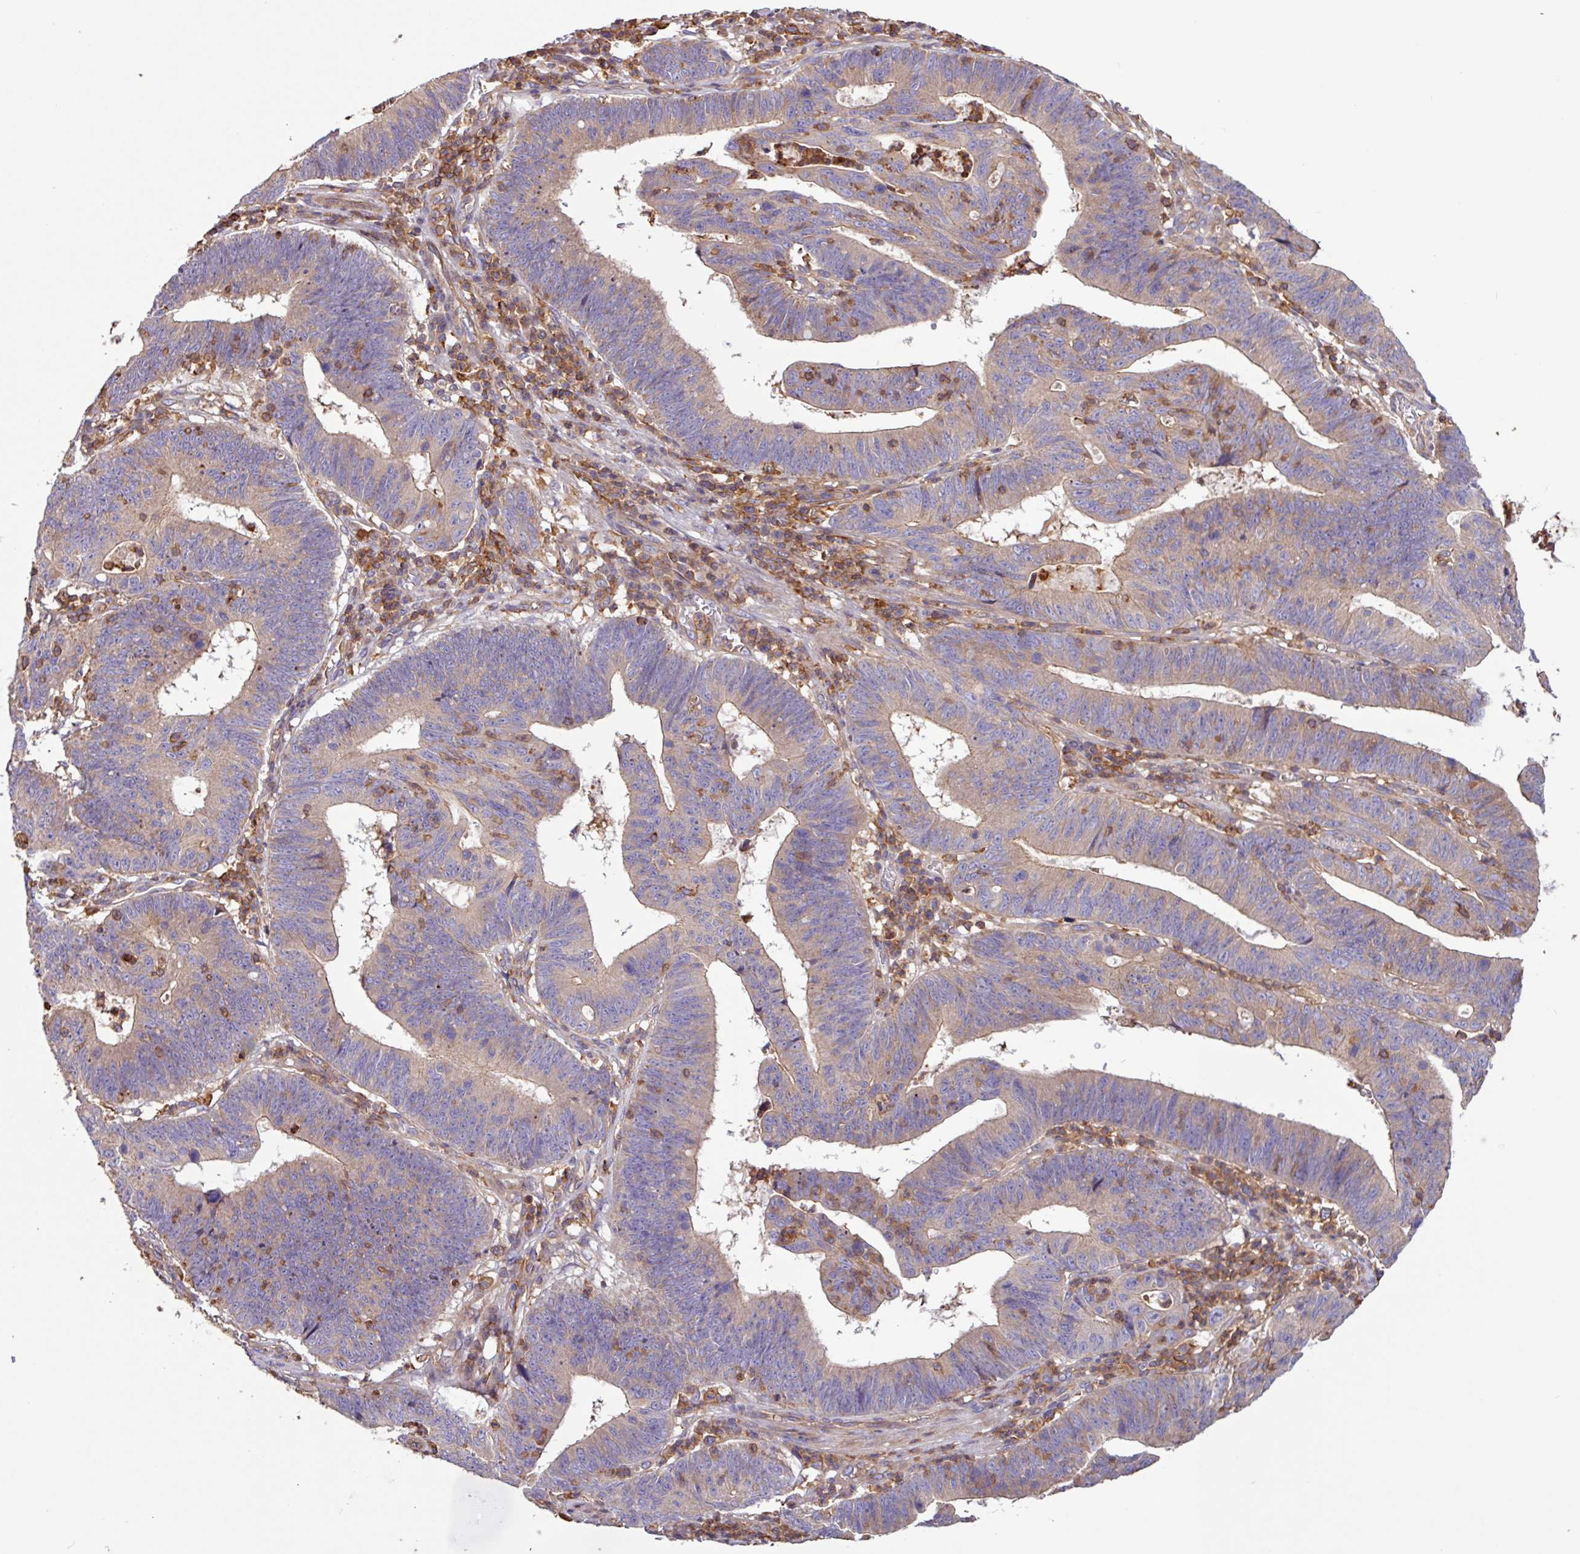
{"staining": {"intensity": "weak", "quantity": "25%-75%", "location": "cytoplasmic/membranous"}, "tissue": "stomach cancer", "cell_type": "Tumor cells", "image_type": "cancer", "snomed": [{"axis": "morphology", "description": "Adenocarcinoma, NOS"}, {"axis": "topography", "description": "Stomach"}], "caption": "Stomach cancer stained with a protein marker reveals weak staining in tumor cells.", "gene": "ACTR3", "patient": {"sex": "male", "age": 59}}